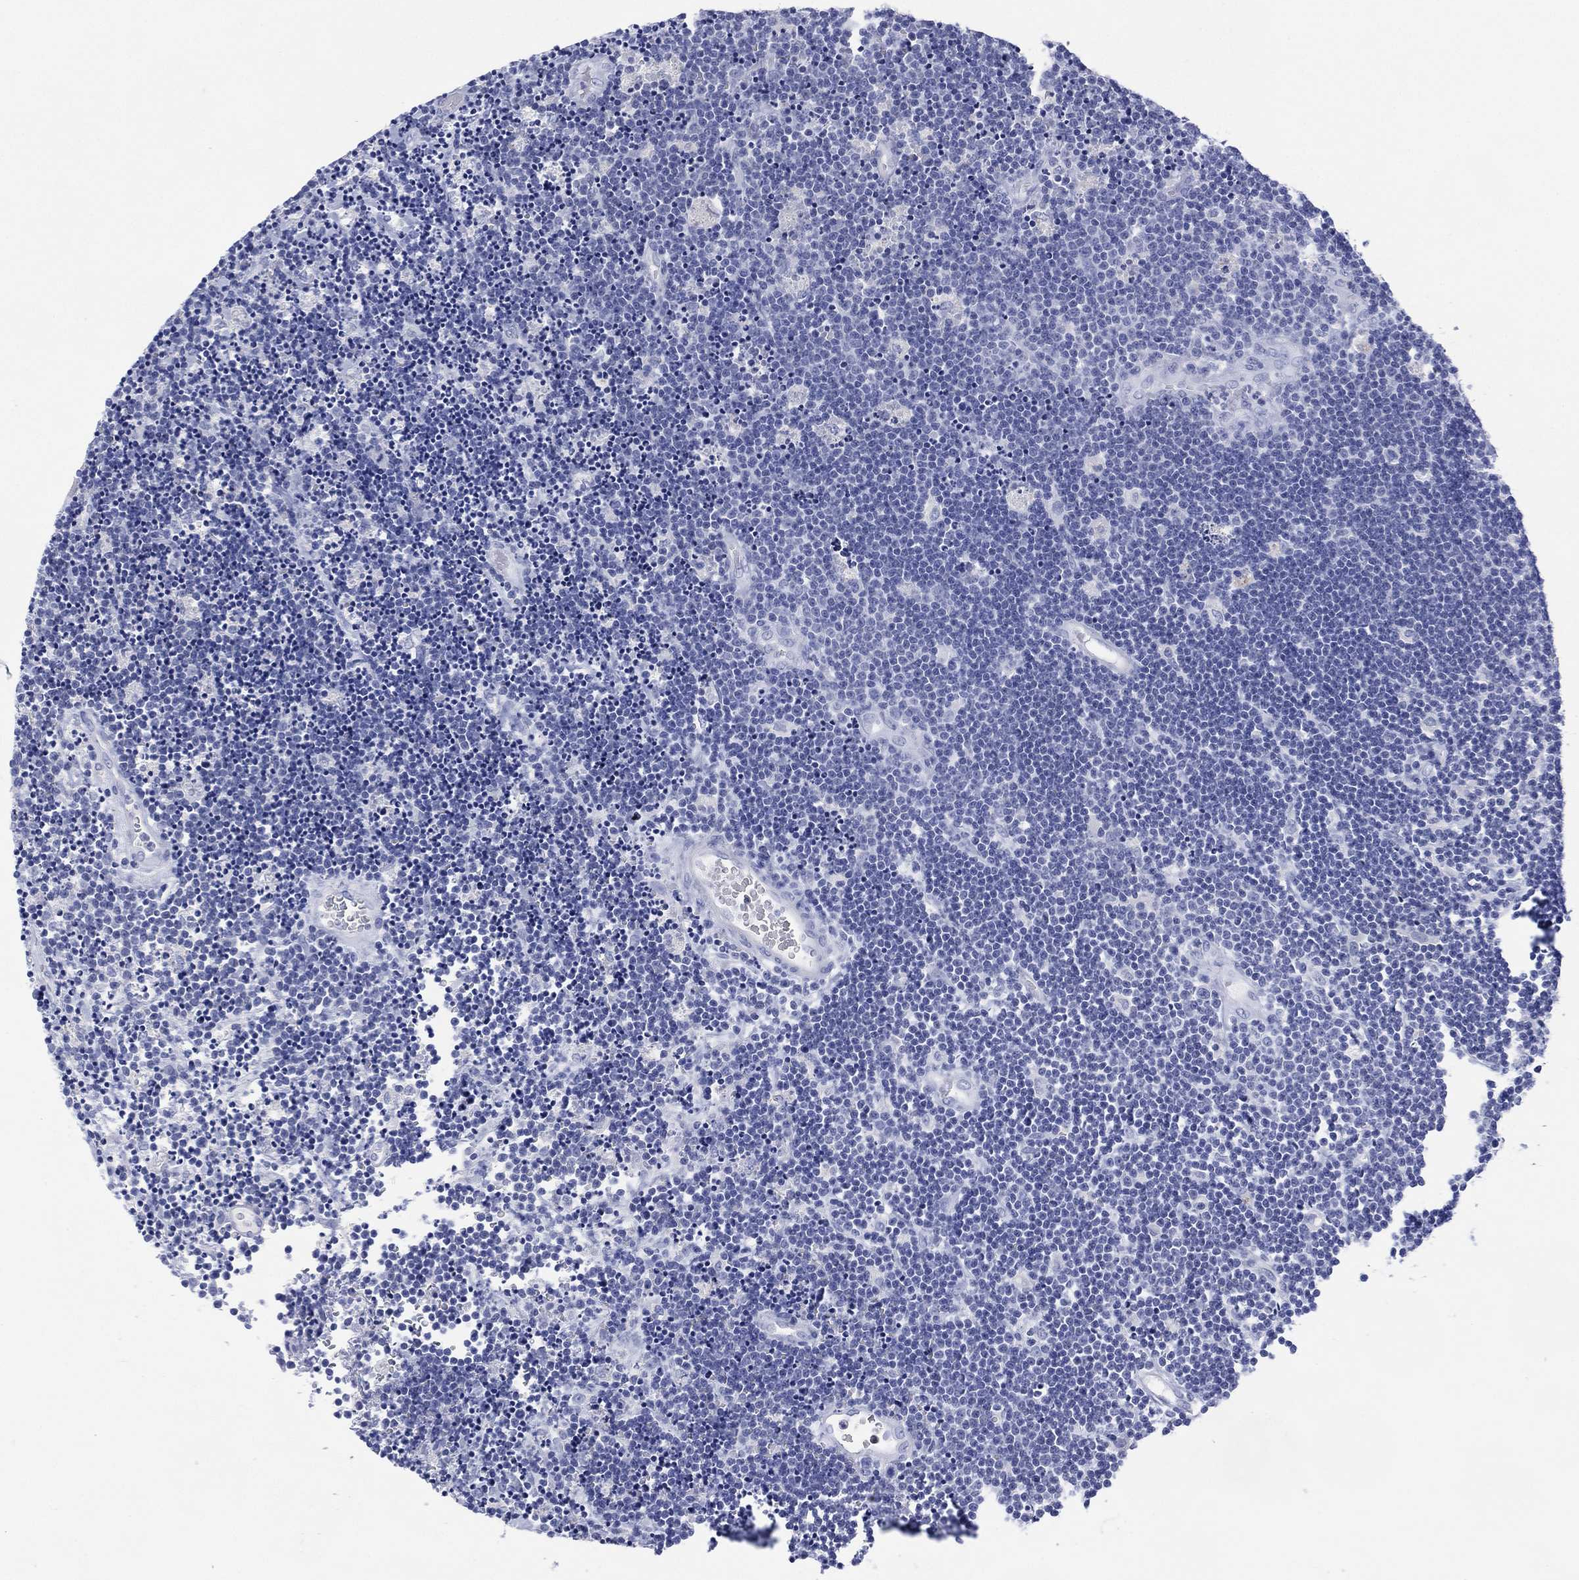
{"staining": {"intensity": "negative", "quantity": "none", "location": "none"}, "tissue": "lymphoma", "cell_type": "Tumor cells", "image_type": "cancer", "snomed": [{"axis": "morphology", "description": "Malignant lymphoma, non-Hodgkin's type, Low grade"}, {"axis": "topography", "description": "Brain"}], "caption": "Tumor cells show no significant protein expression in malignant lymphoma, non-Hodgkin's type (low-grade).", "gene": "DSG1", "patient": {"sex": "female", "age": 66}}